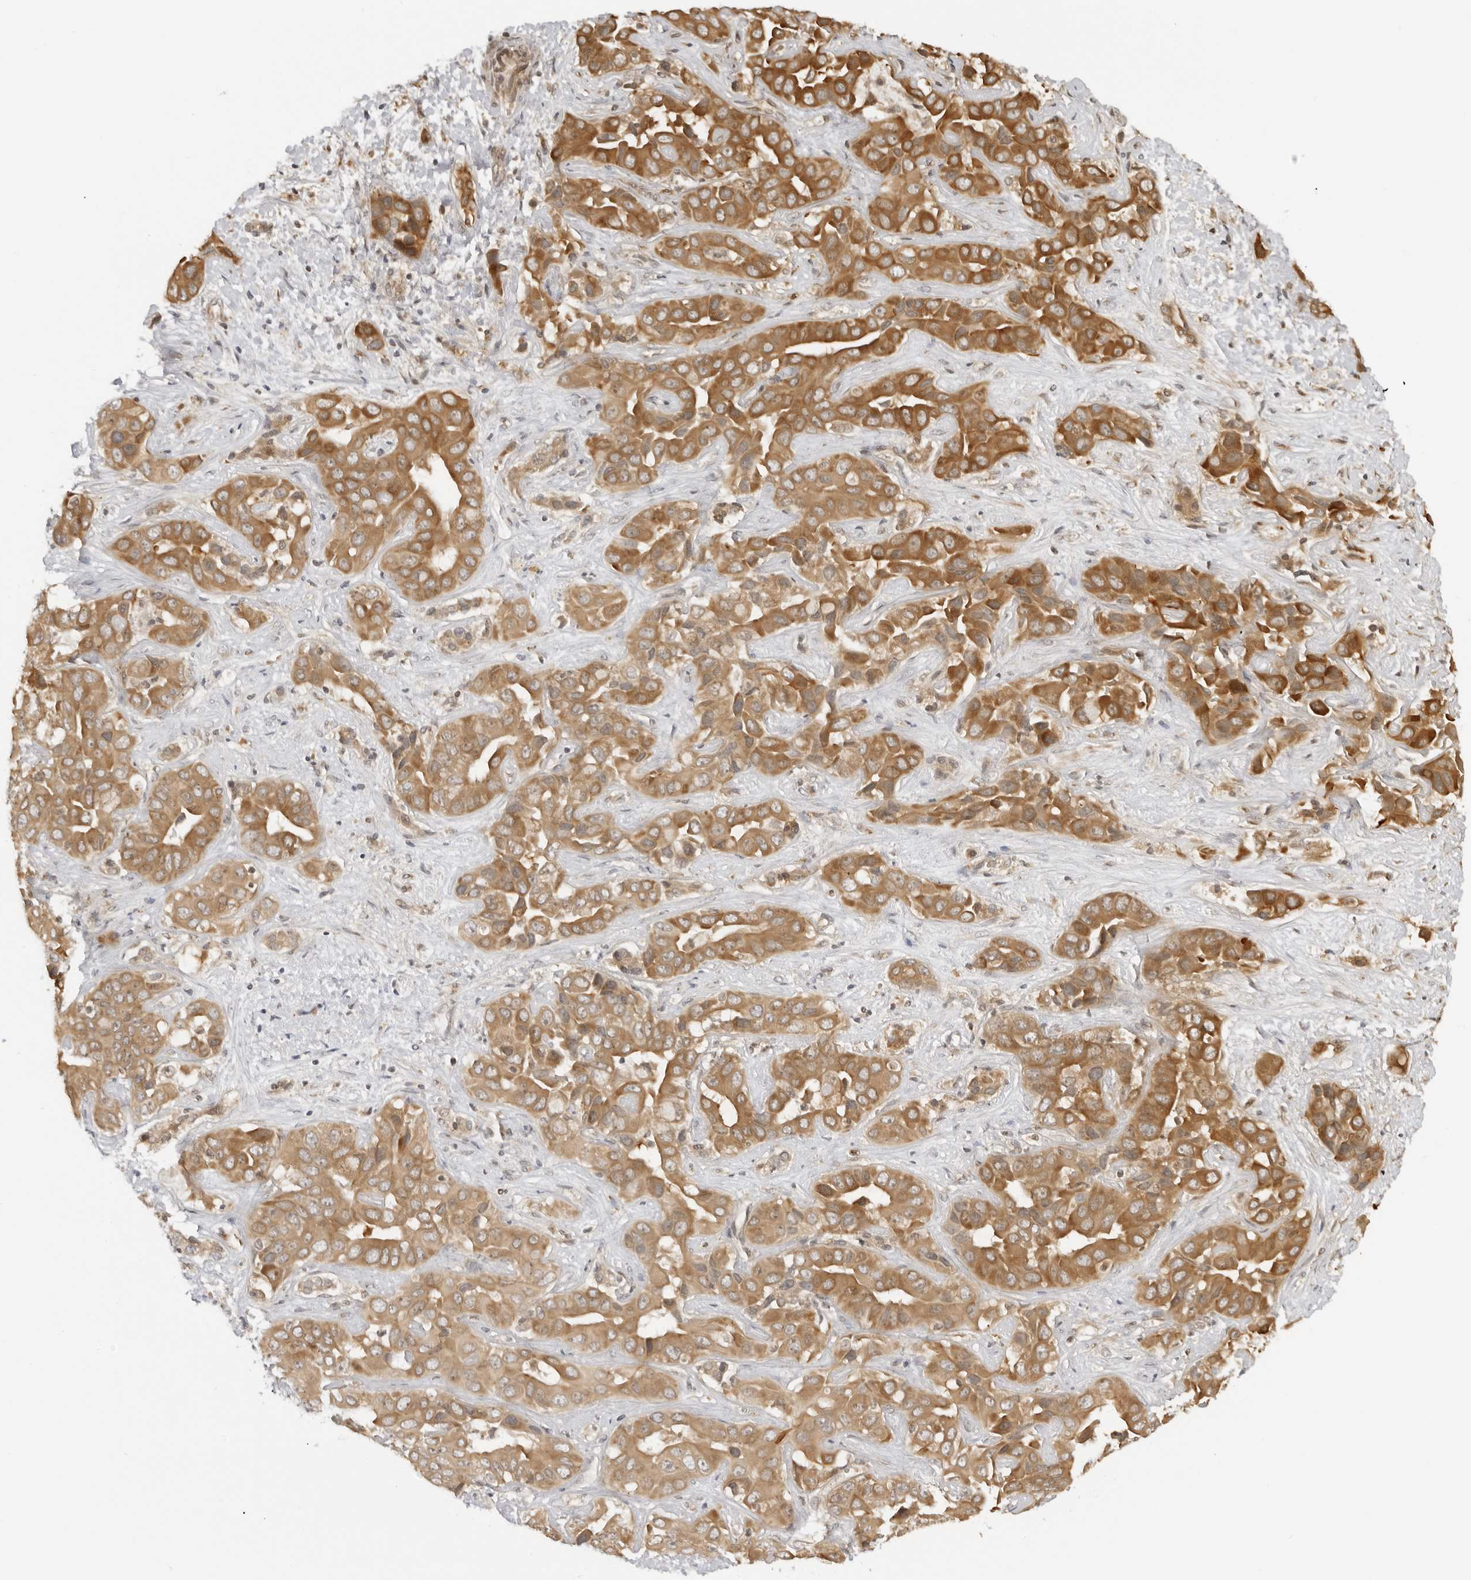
{"staining": {"intensity": "strong", "quantity": ">75%", "location": "cytoplasmic/membranous"}, "tissue": "liver cancer", "cell_type": "Tumor cells", "image_type": "cancer", "snomed": [{"axis": "morphology", "description": "Cholangiocarcinoma"}, {"axis": "topography", "description": "Liver"}], "caption": "A brown stain highlights strong cytoplasmic/membranous positivity of a protein in human cholangiocarcinoma (liver) tumor cells.", "gene": "PRRC2C", "patient": {"sex": "female", "age": 52}}